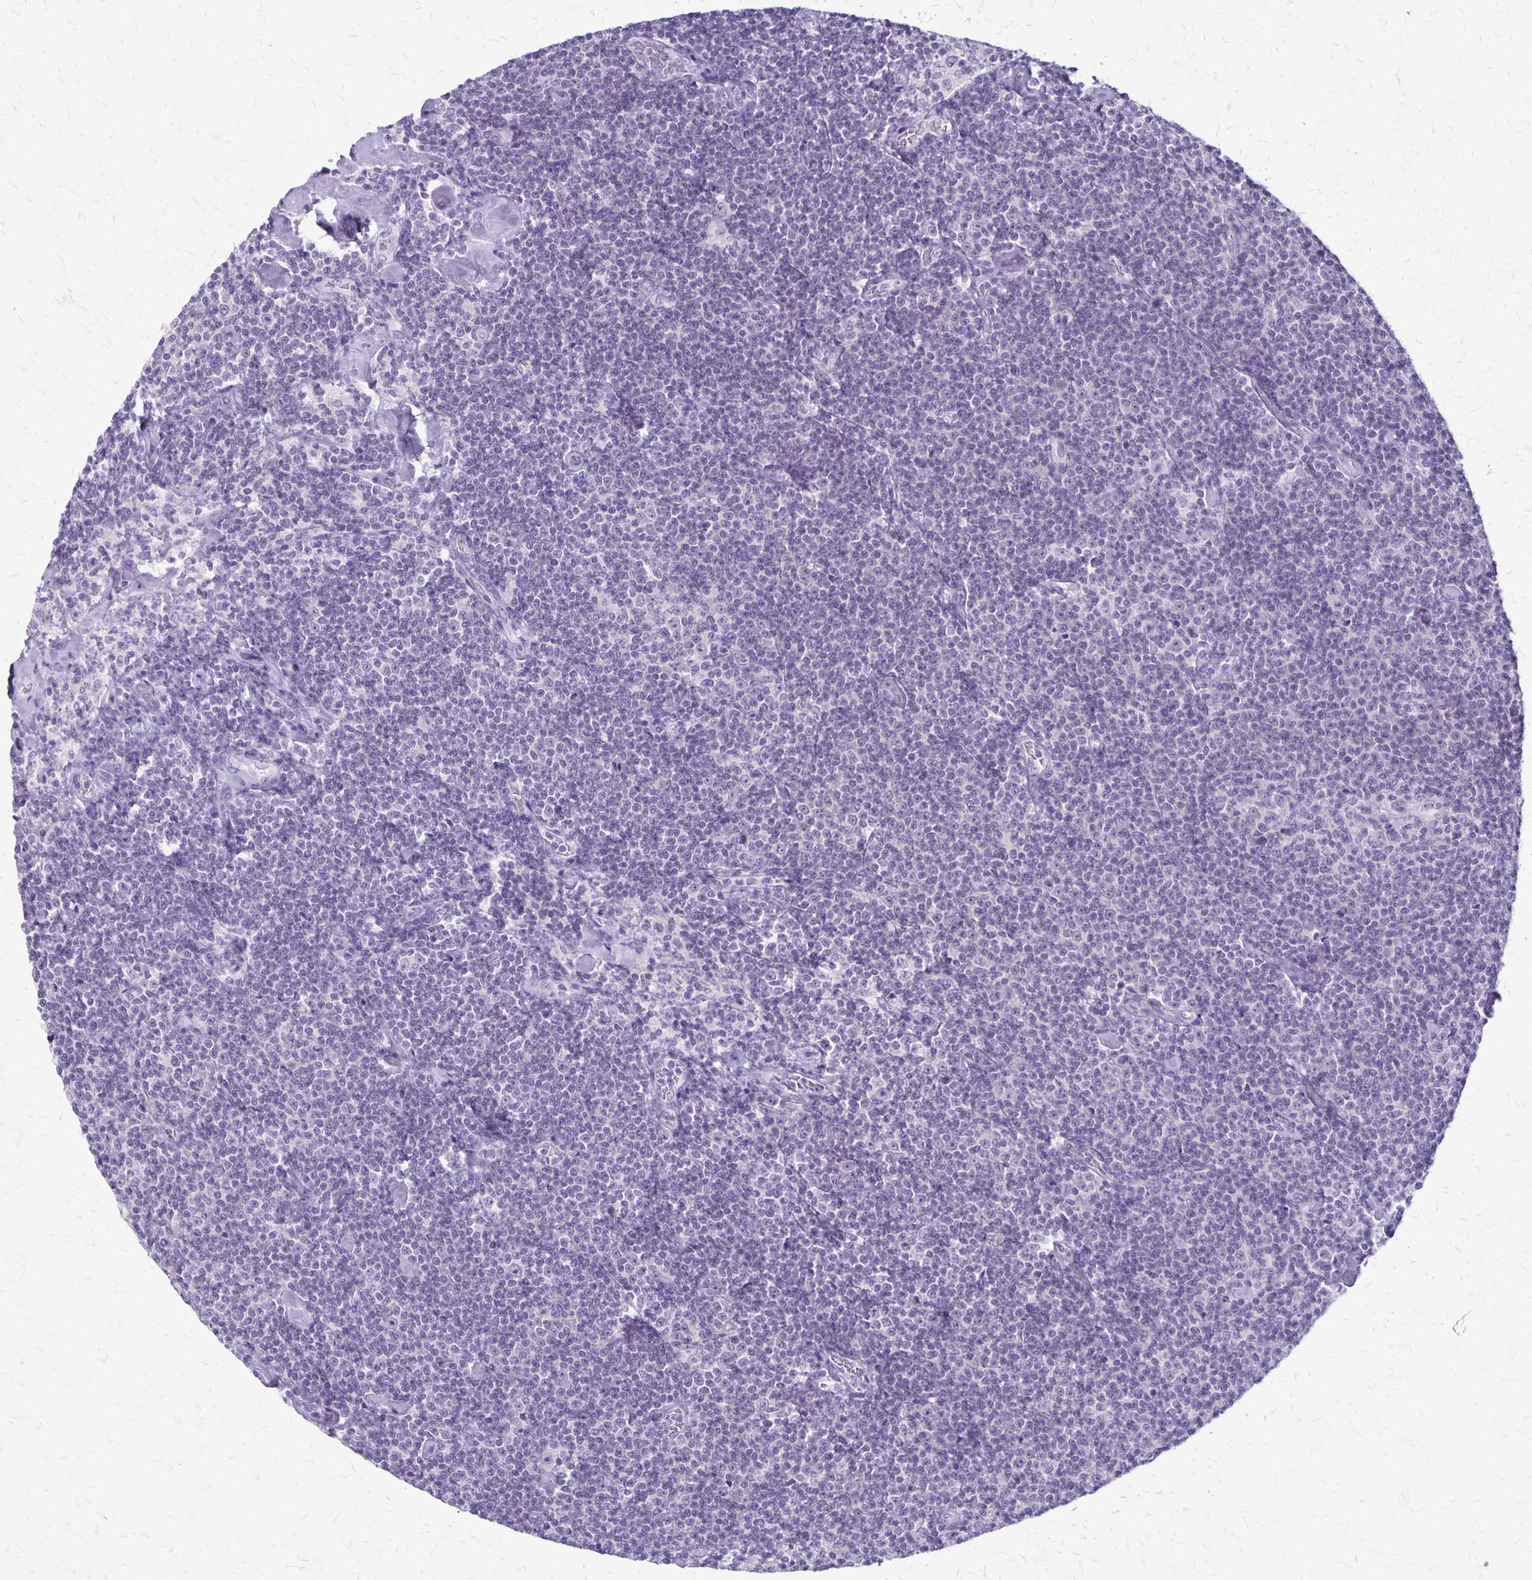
{"staining": {"intensity": "negative", "quantity": "none", "location": "none"}, "tissue": "lymphoma", "cell_type": "Tumor cells", "image_type": "cancer", "snomed": [{"axis": "morphology", "description": "Malignant lymphoma, non-Hodgkin's type, Low grade"}, {"axis": "topography", "description": "Lymph node"}], "caption": "DAB (3,3'-diaminobenzidine) immunohistochemical staining of lymphoma displays no significant positivity in tumor cells.", "gene": "PLXNB3", "patient": {"sex": "male", "age": 81}}